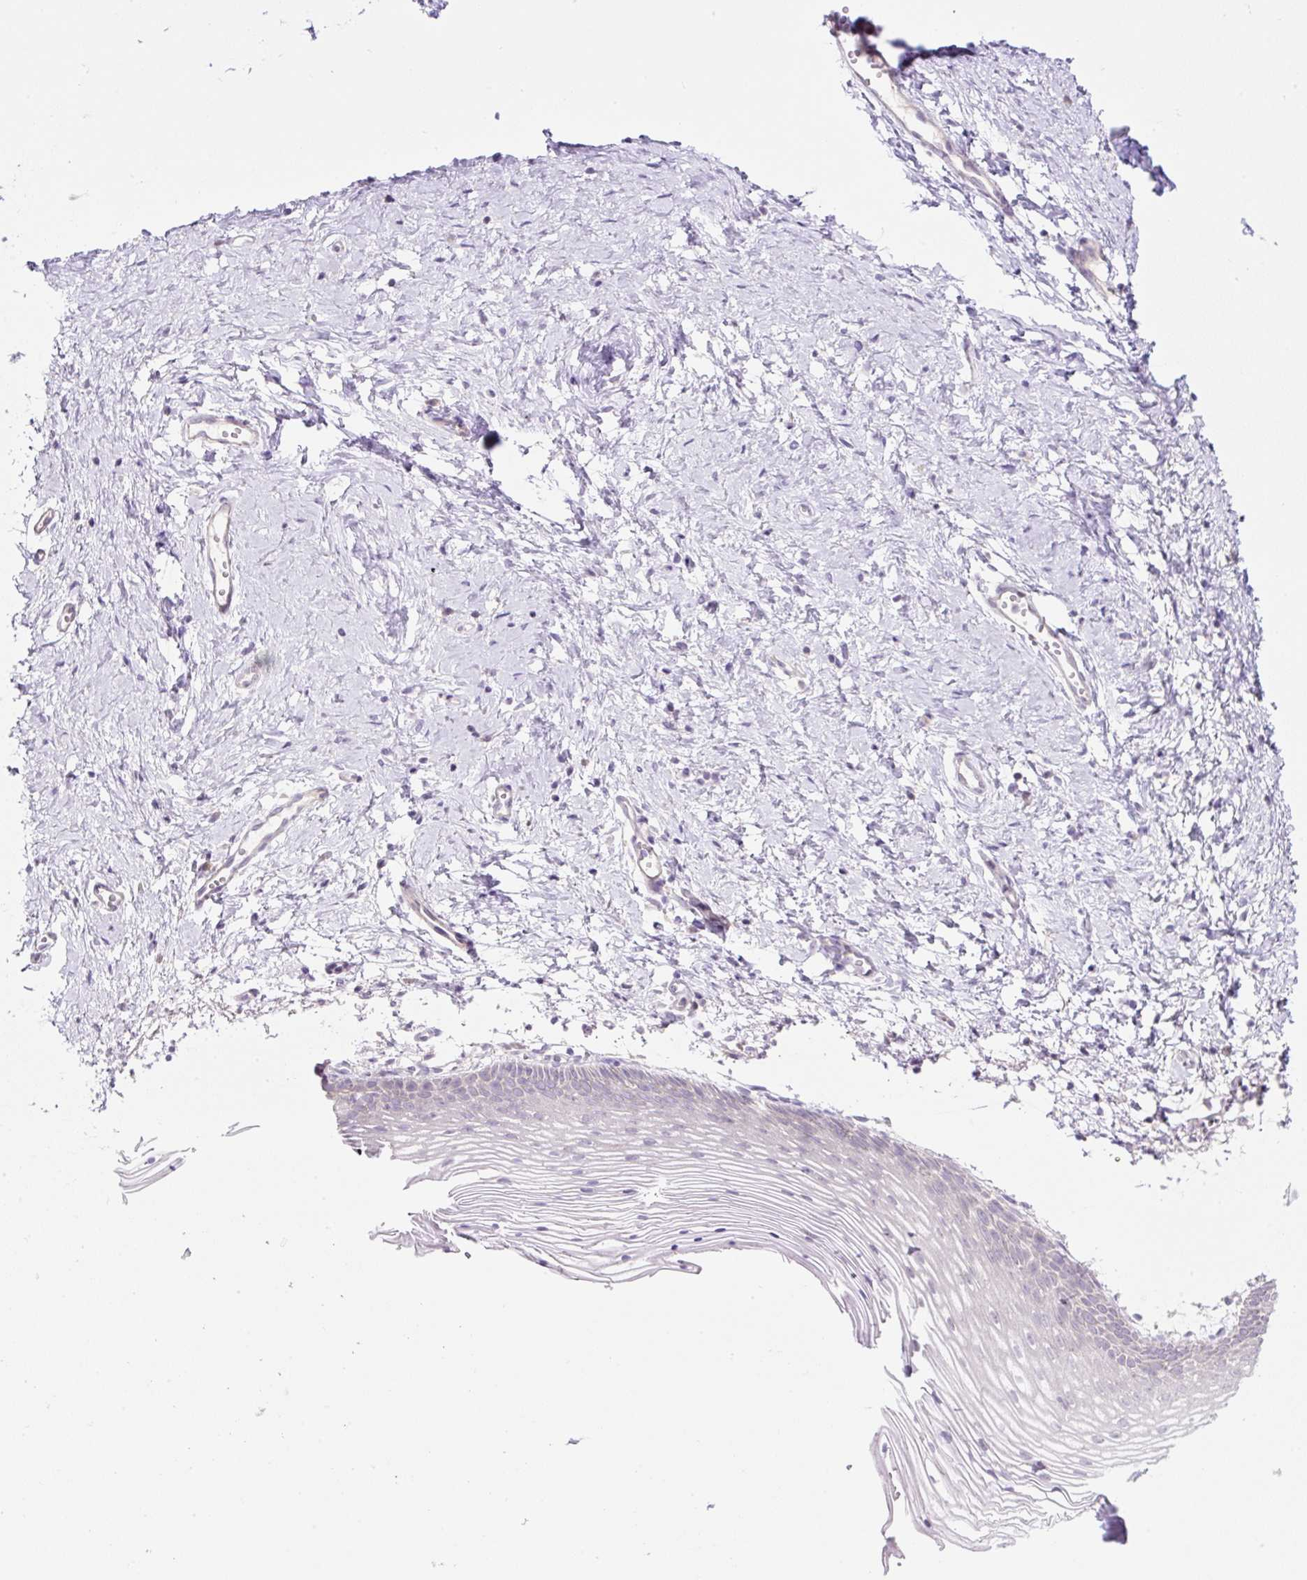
{"staining": {"intensity": "negative", "quantity": "none", "location": "none"}, "tissue": "vagina", "cell_type": "Squamous epithelial cells", "image_type": "normal", "snomed": [{"axis": "morphology", "description": "Normal tissue, NOS"}, {"axis": "topography", "description": "Vagina"}], "caption": "DAB (3,3'-diaminobenzidine) immunohistochemical staining of unremarkable vagina exhibits no significant staining in squamous epithelial cells.", "gene": "OGDHL", "patient": {"sex": "female", "age": 56}}